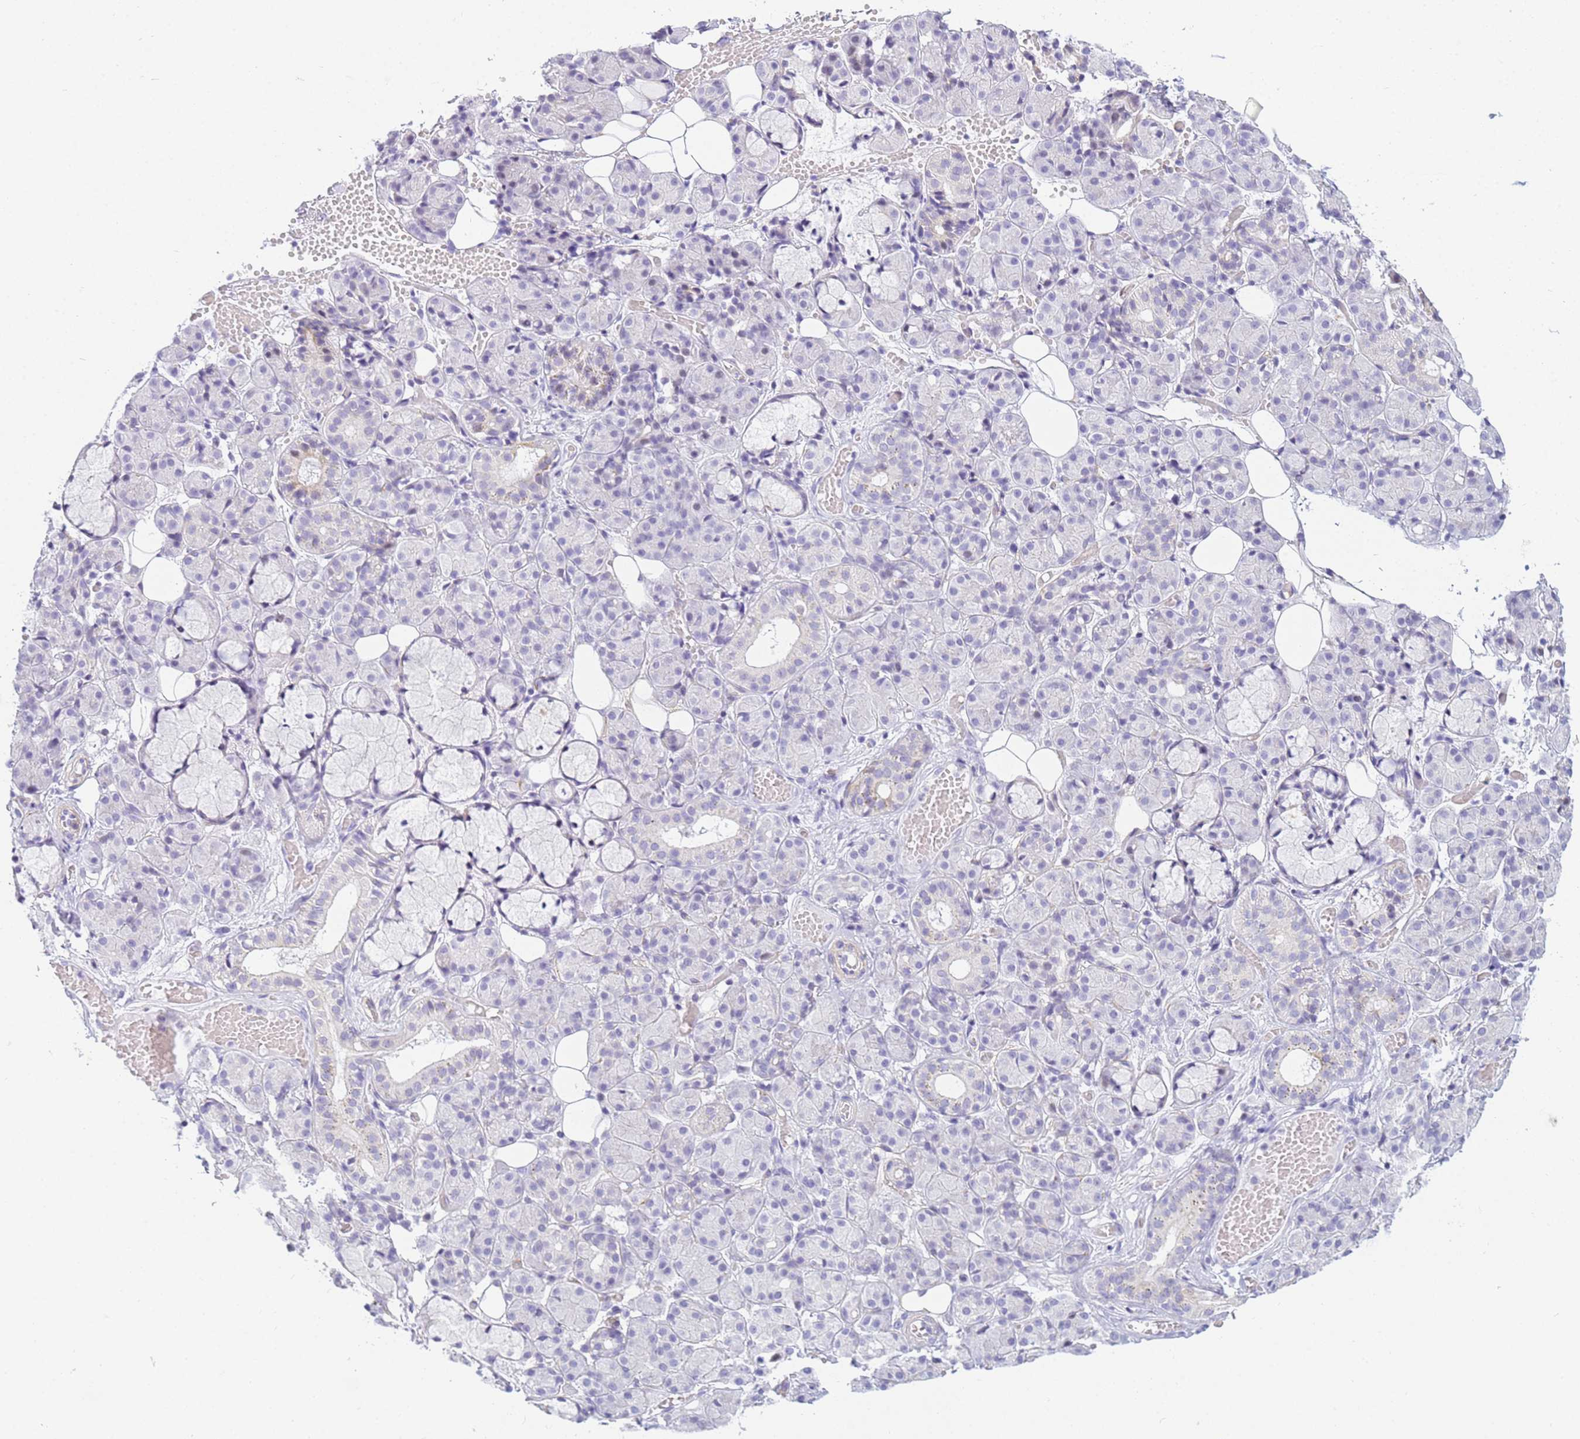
{"staining": {"intensity": "negative", "quantity": "none", "location": "none"}, "tissue": "salivary gland", "cell_type": "Glandular cells", "image_type": "normal", "snomed": [{"axis": "morphology", "description": "Normal tissue, NOS"}, {"axis": "topography", "description": "Salivary gland"}], "caption": "DAB (3,3'-diaminobenzidine) immunohistochemical staining of benign salivary gland shows no significant staining in glandular cells.", "gene": "SNX20", "patient": {"sex": "male", "age": 63}}